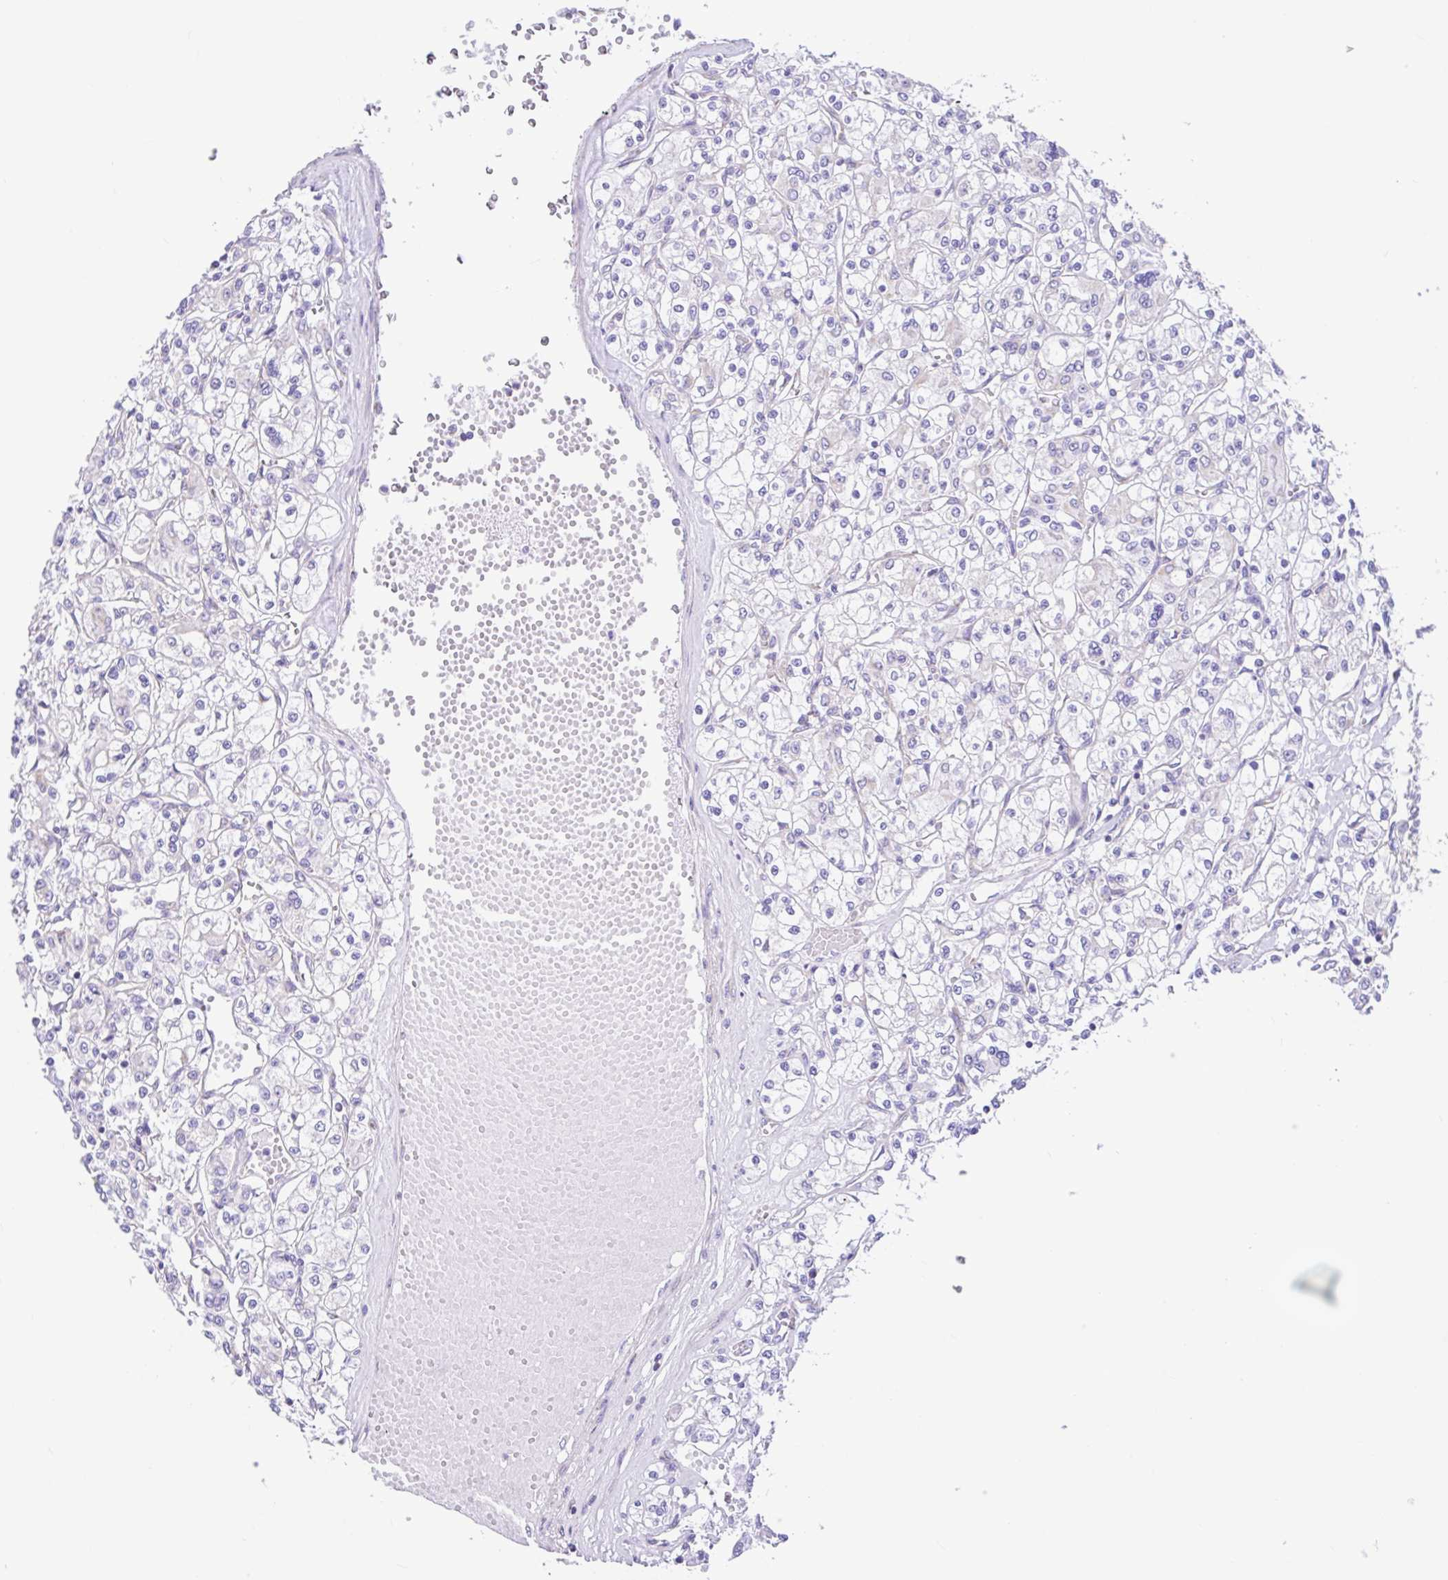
{"staining": {"intensity": "negative", "quantity": "none", "location": "none"}, "tissue": "renal cancer", "cell_type": "Tumor cells", "image_type": "cancer", "snomed": [{"axis": "morphology", "description": "Adenocarcinoma, NOS"}, {"axis": "topography", "description": "Kidney"}], "caption": "Immunohistochemical staining of human adenocarcinoma (renal) displays no significant expression in tumor cells.", "gene": "NDUFS2", "patient": {"sex": "female", "age": 59}}